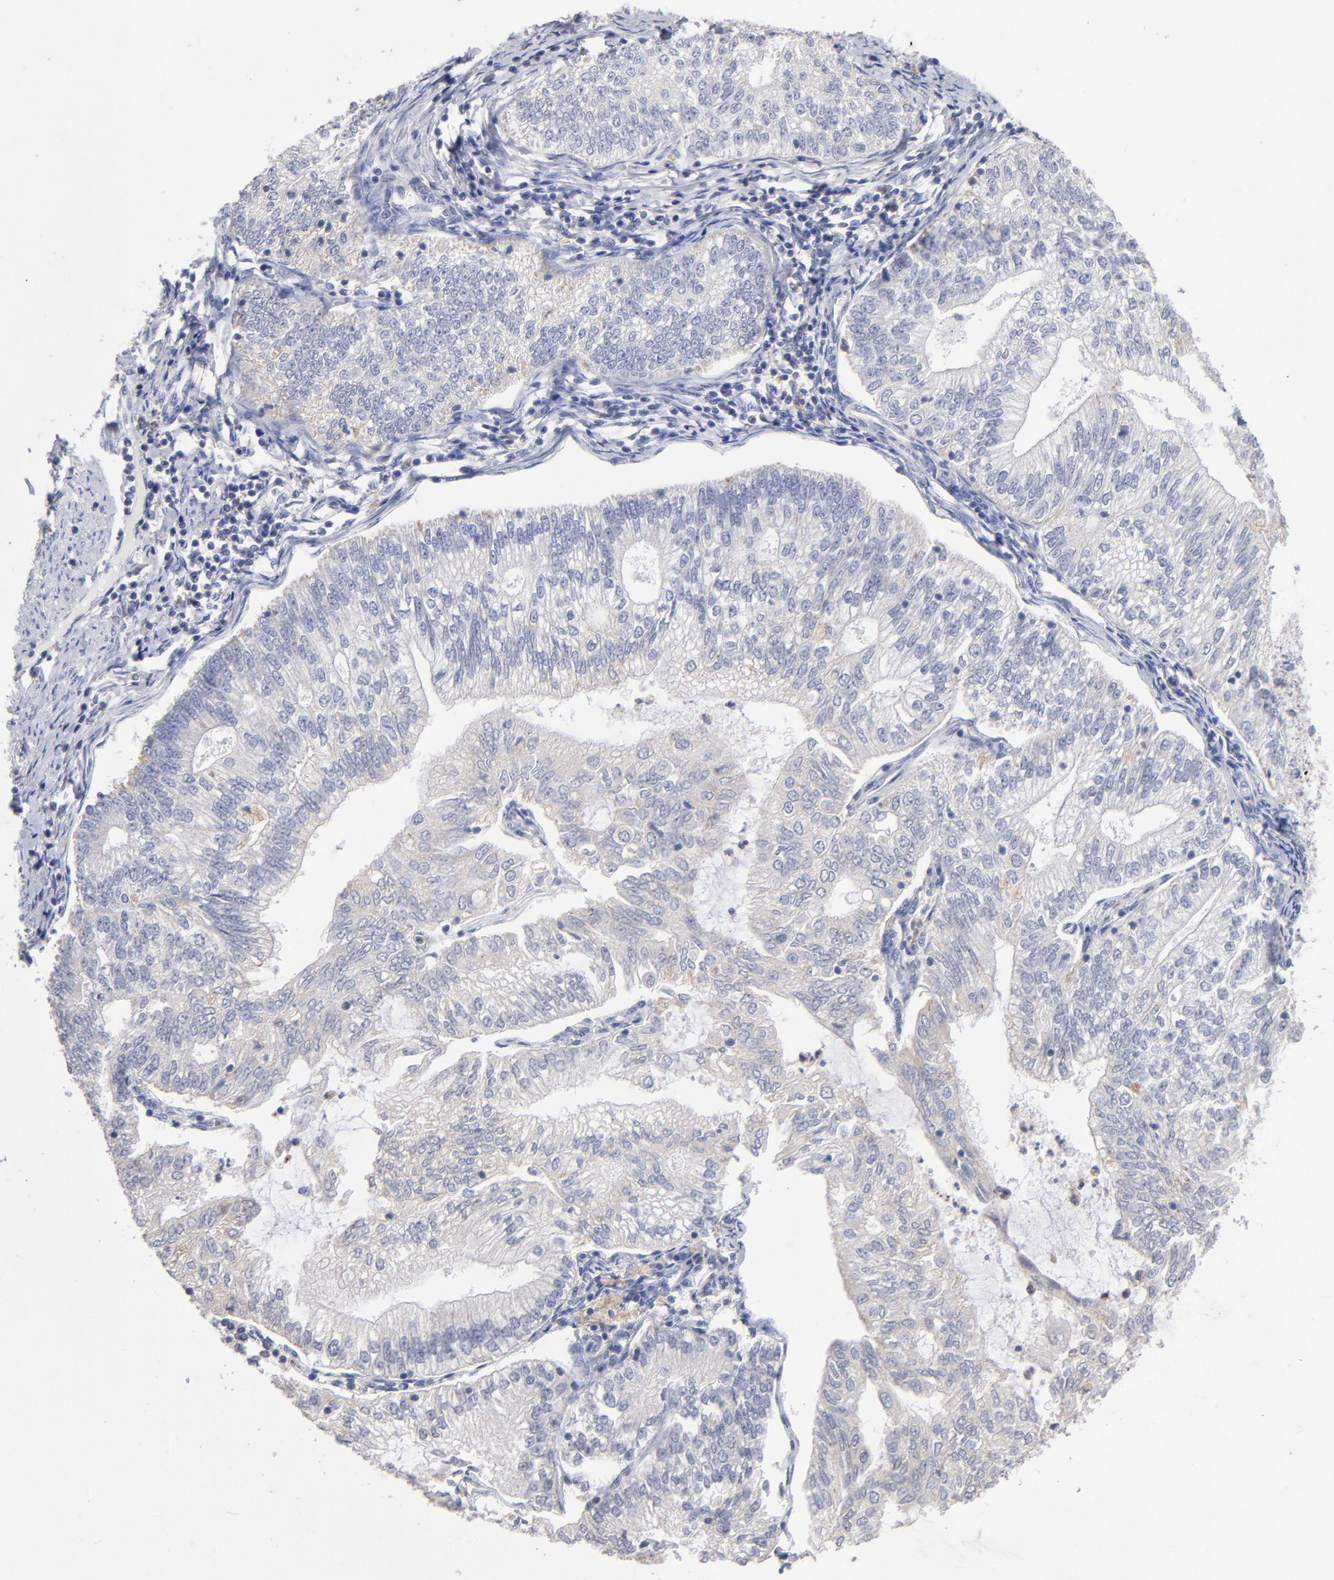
{"staining": {"intensity": "weak", "quantity": ">75%", "location": "cytoplasmic/membranous"}, "tissue": "endometrial cancer", "cell_type": "Tumor cells", "image_type": "cancer", "snomed": [{"axis": "morphology", "description": "Adenocarcinoma, NOS"}, {"axis": "topography", "description": "Endometrium"}], "caption": "Immunohistochemical staining of human endometrial cancer (adenocarcinoma) demonstrates low levels of weak cytoplasmic/membranous protein staining in approximately >75% of tumor cells.", "gene": "RRAGB", "patient": {"sex": "female", "age": 69}}